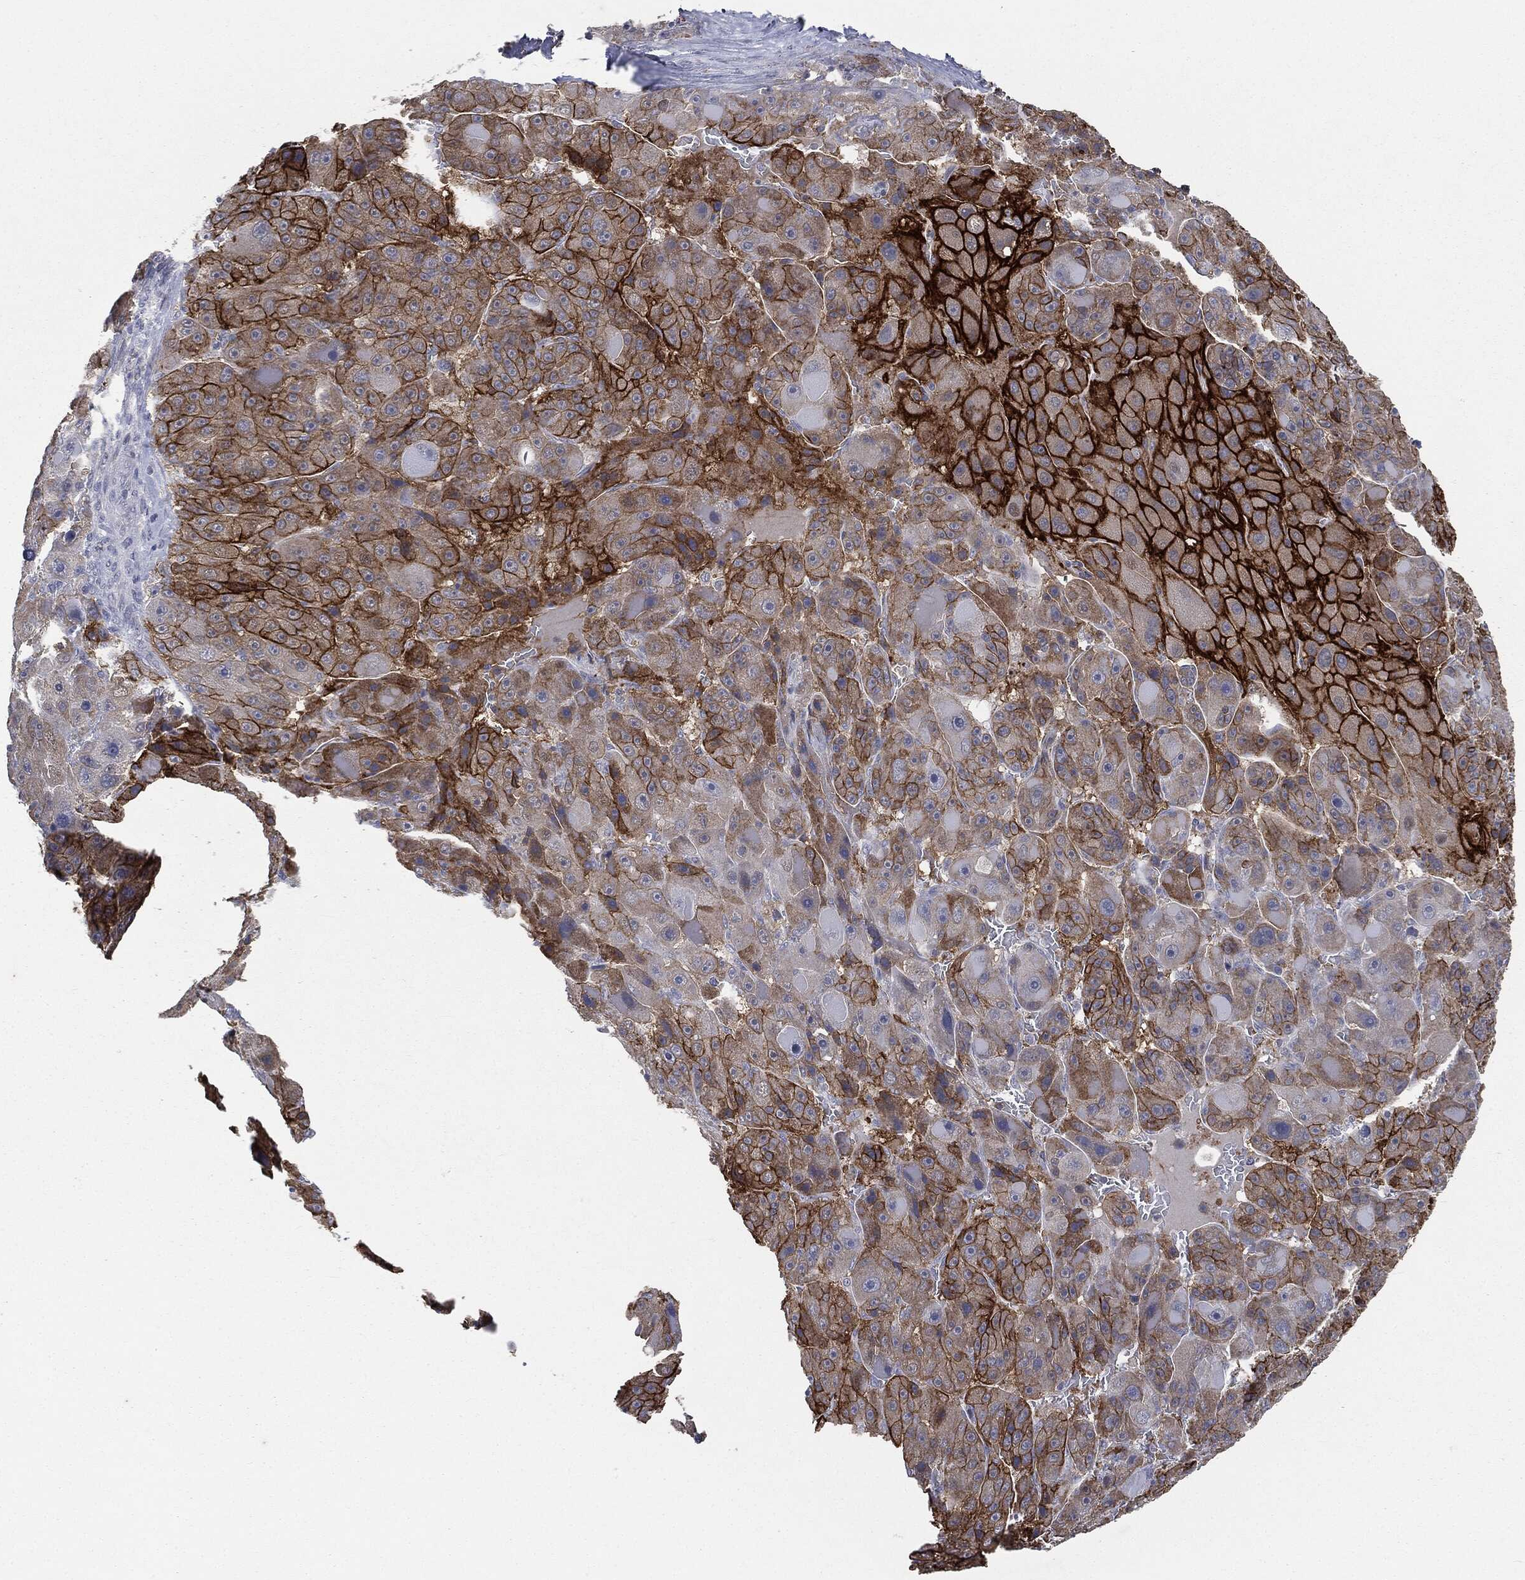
{"staining": {"intensity": "strong", "quantity": "25%-75%", "location": "cytoplasmic/membranous"}, "tissue": "liver cancer", "cell_type": "Tumor cells", "image_type": "cancer", "snomed": [{"axis": "morphology", "description": "Carcinoma, Hepatocellular, NOS"}, {"axis": "topography", "description": "Liver"}], "caption": "This histopathology image displays immunohistochemistry (IHC) staining of liver cancer (hepatocellular carcinoma), with high strong cytoplasmic/membranous staining in approximately 25%-75% of tumor cells.", "gene": "SLC2A2", "patient": {"sex": "male", "age": 76}}